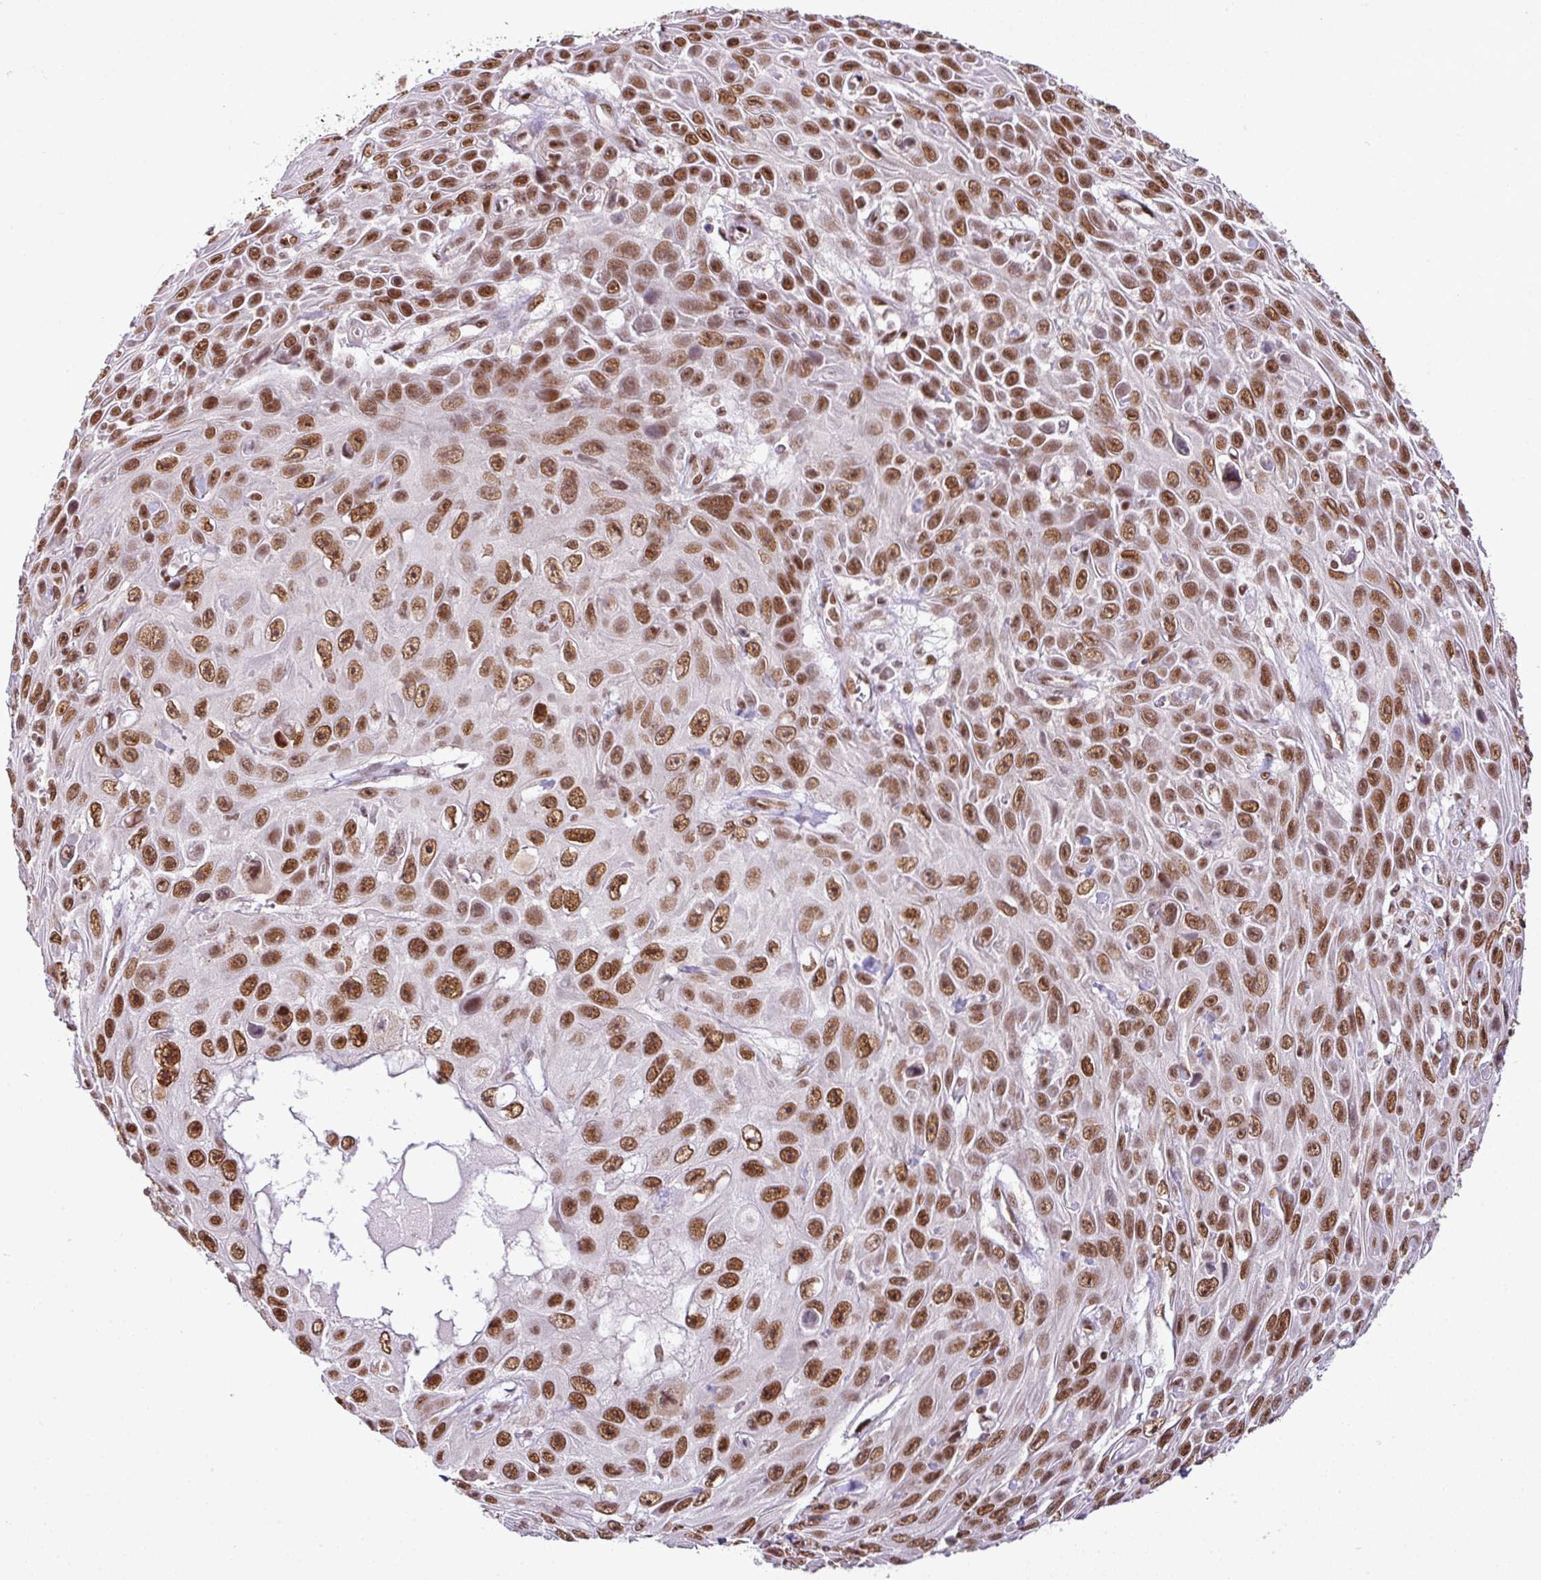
{"staining": {"intensity": "moderate", "quantity": ">75%", "location": "nuclear"}, "tissue": "skin cancer", "cell_type": "Tumor cells", "image_type": "cancer", "snomed": [{"axis": "morphology", "description": "Squamous cell carcinoma, NOS"}, {"axis": "topography", "description": "Skin"}], "caption": "The immunohistochemical stain highlights moderate nuclear staining in tumor cells of skin squamous cell carcinoma tissue.", "gene": "PGAP4", "patient": {"sex": "male", "age": 82}}